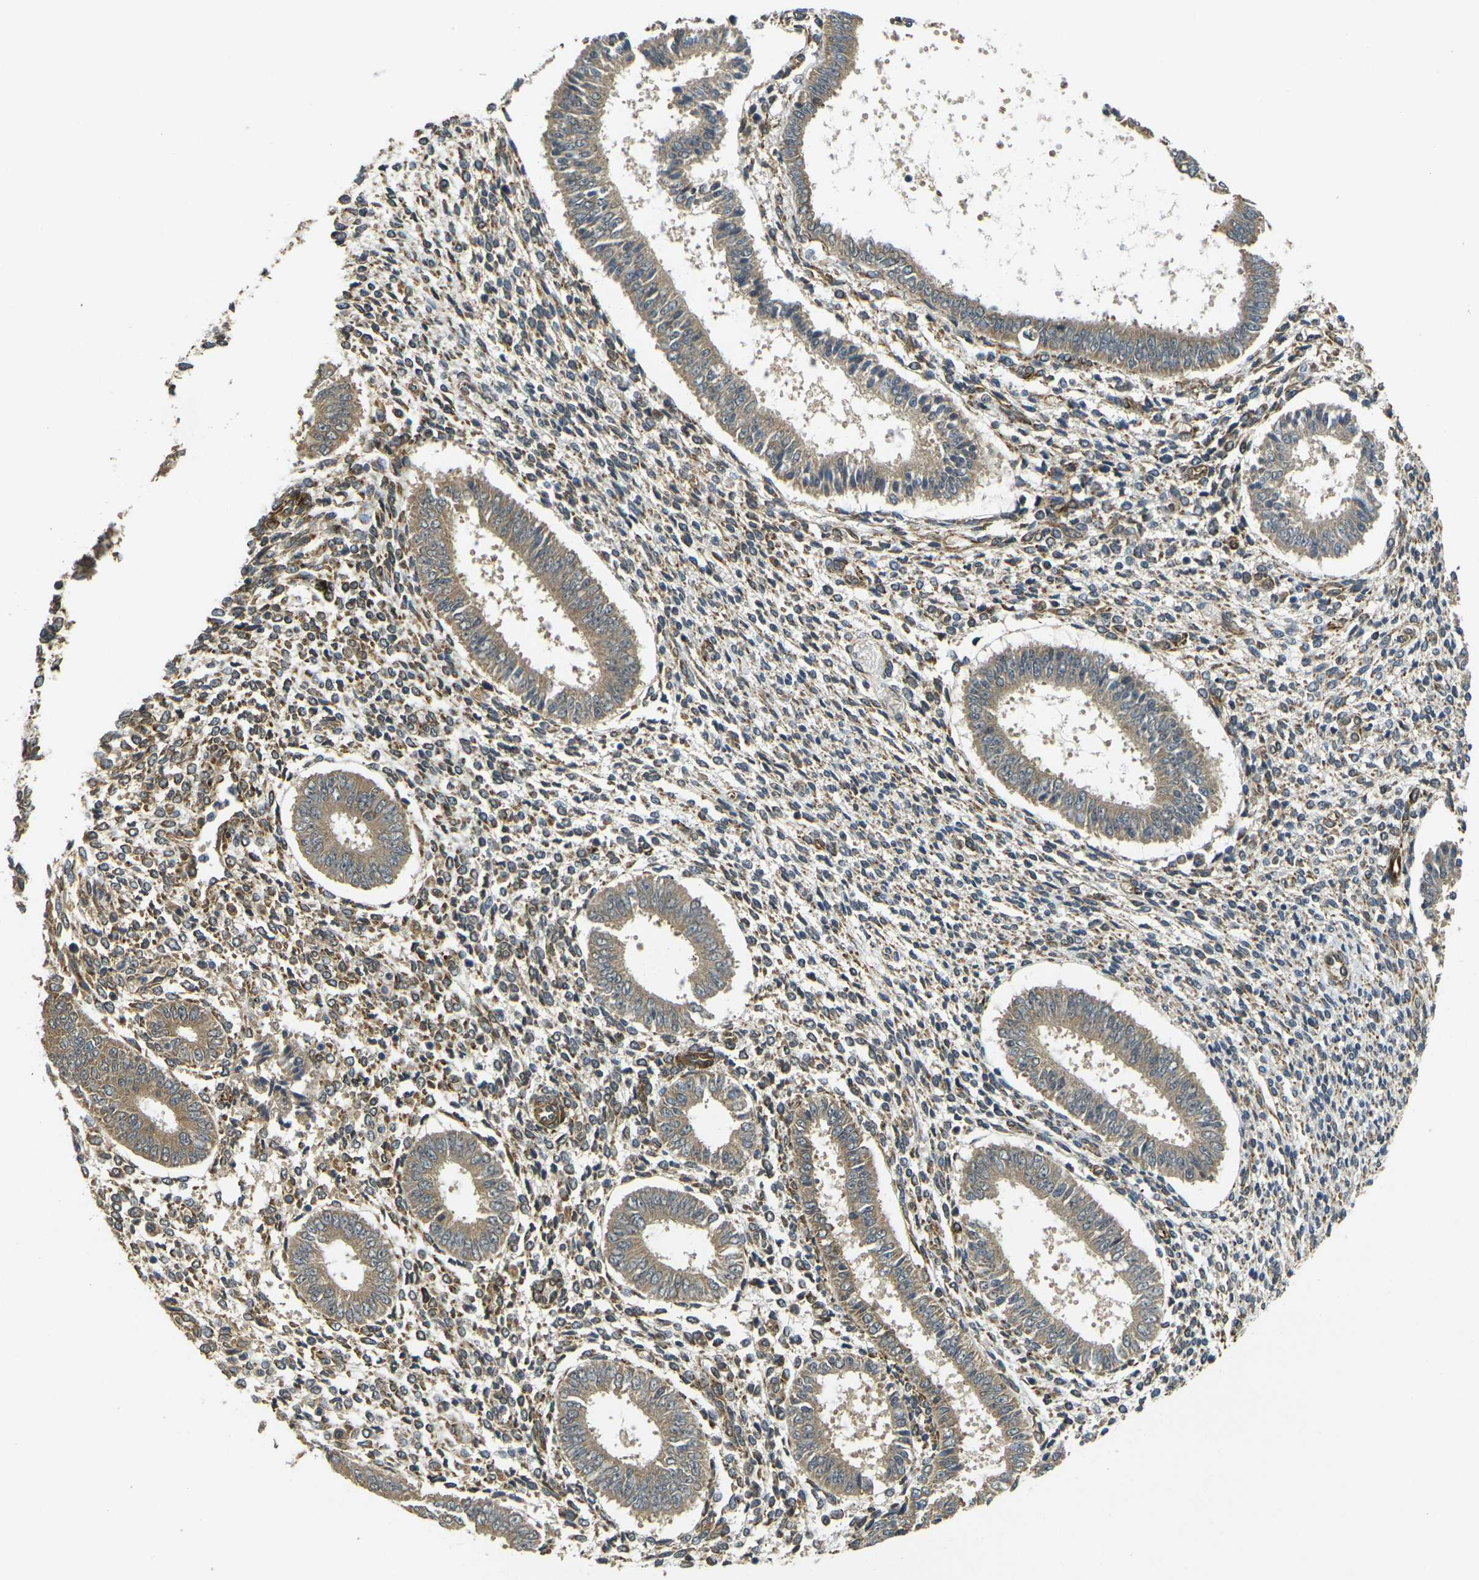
{"staining": {"intensity": "moderate", "quantity": "25%-75%", "location": "cytoplasmic/membranous"}, "tissue": "endometrium", "cell_type": "Cells in endometrial stroma", "image_type": "normal", "snomed": [{"axis": "morphology", "description": "Normal tissue, NOS"}, {"axis": "topography", "description": "Endometrium"}], "caption": "Protein expression analysis of benign human endometrium reveals moderate cytoplasmic/membranous expression in approximately 25%-75% of cells in endometrial stroma. The protein is shown in brown color, while the nuclei are stained blue.", "gene": "FUT11", "patient": {"sex": "female", "age": 35}}